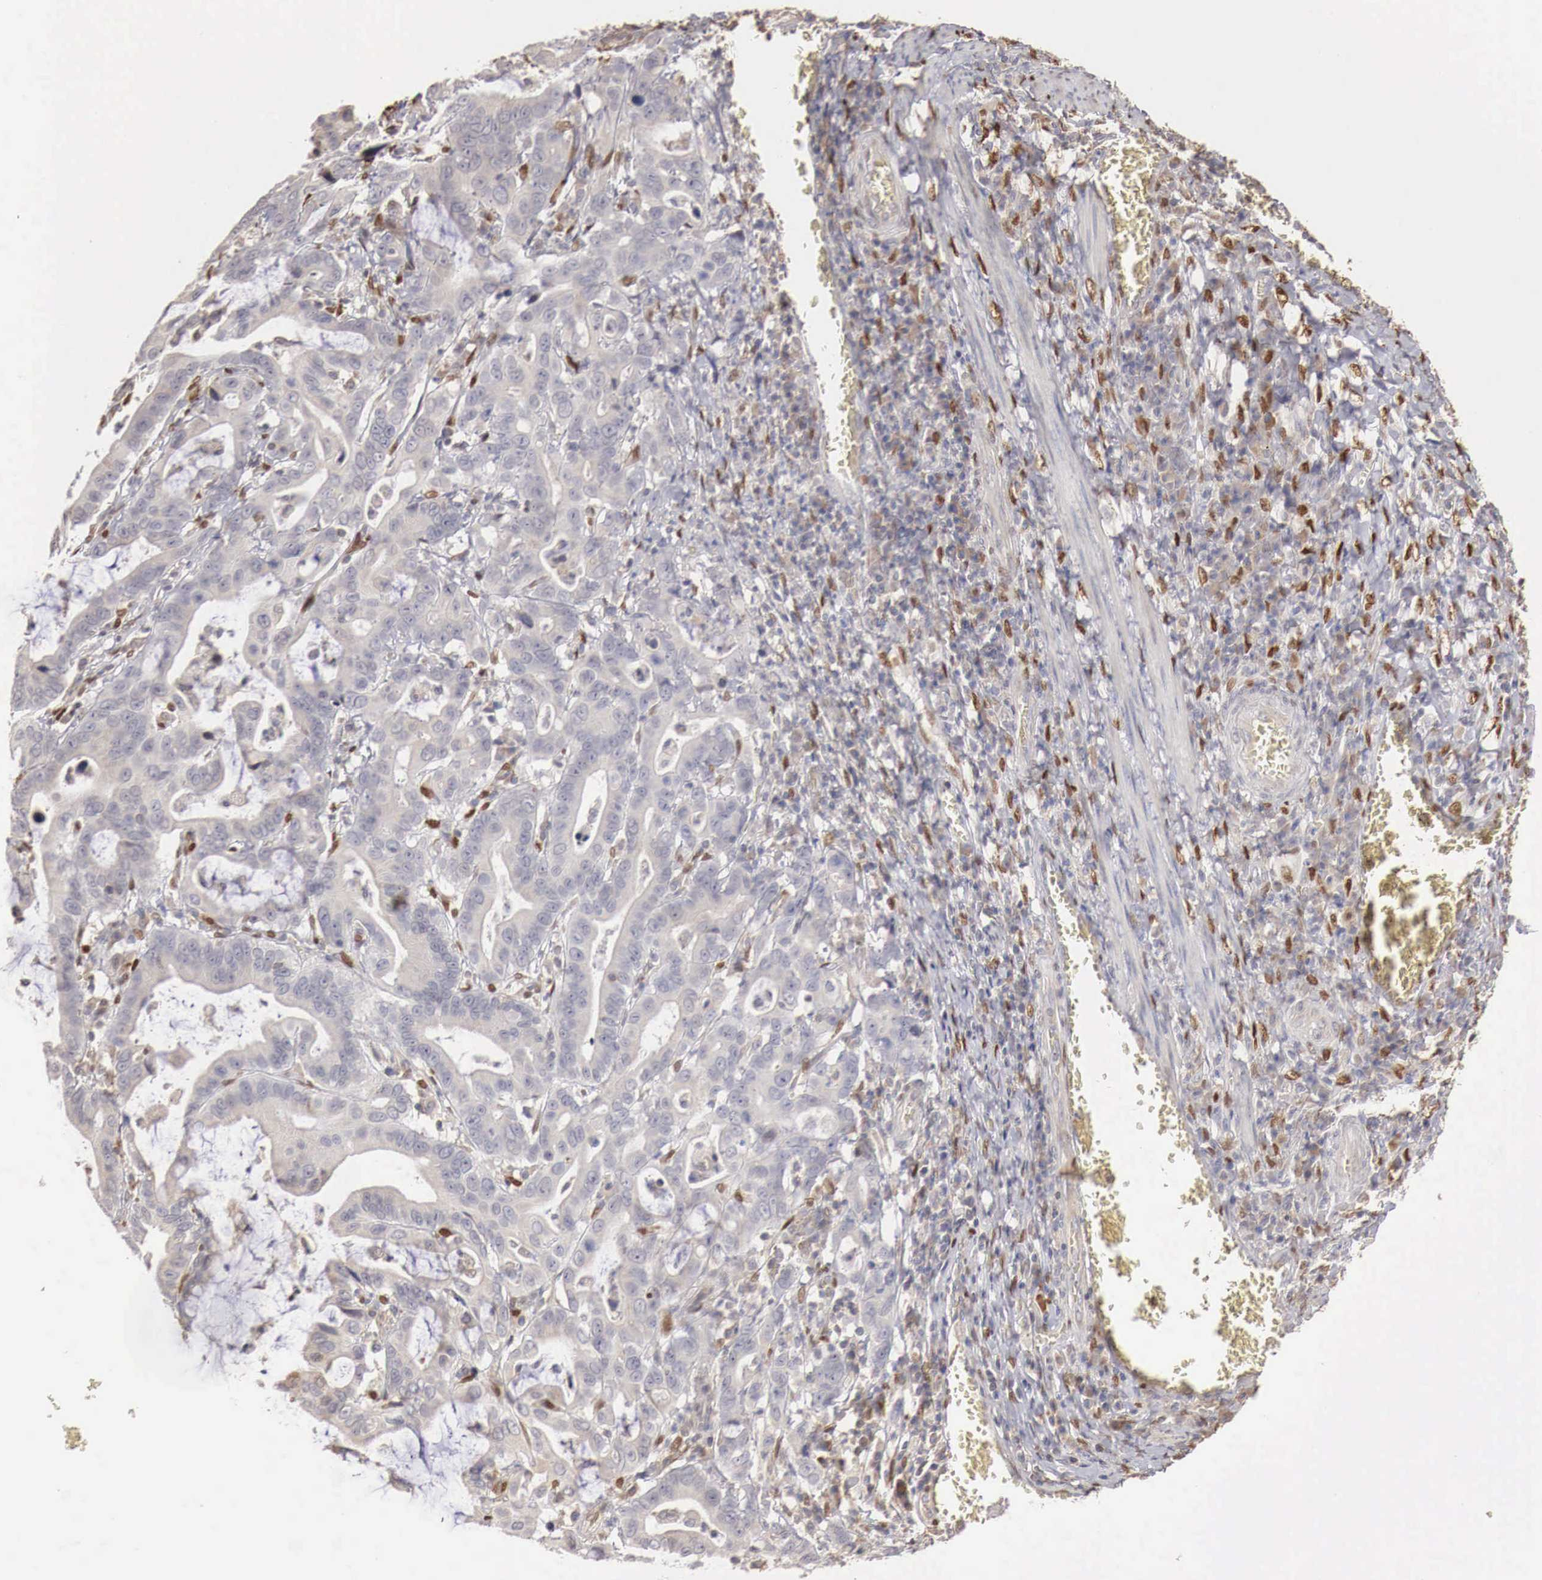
{"staining": {"intensity": "negative", "quantity": "none", "location": "none"}, "tissue": "stomach cancer", "cell_type": "Tumor cells", "image_type": "cancer", "snomed": [{"axis": "morphology", "description": "Adenocarcinoma, NOS"}, {"axis": "topography", "description": "Stomach, upper"}], "caption": "Adenocarcinoma (stomach) was stained to show a protein in brown. There is no significant expression in tumor cells.", "gene": "KHDRBS2", "patient": {"sex": "male", "age": 63}}